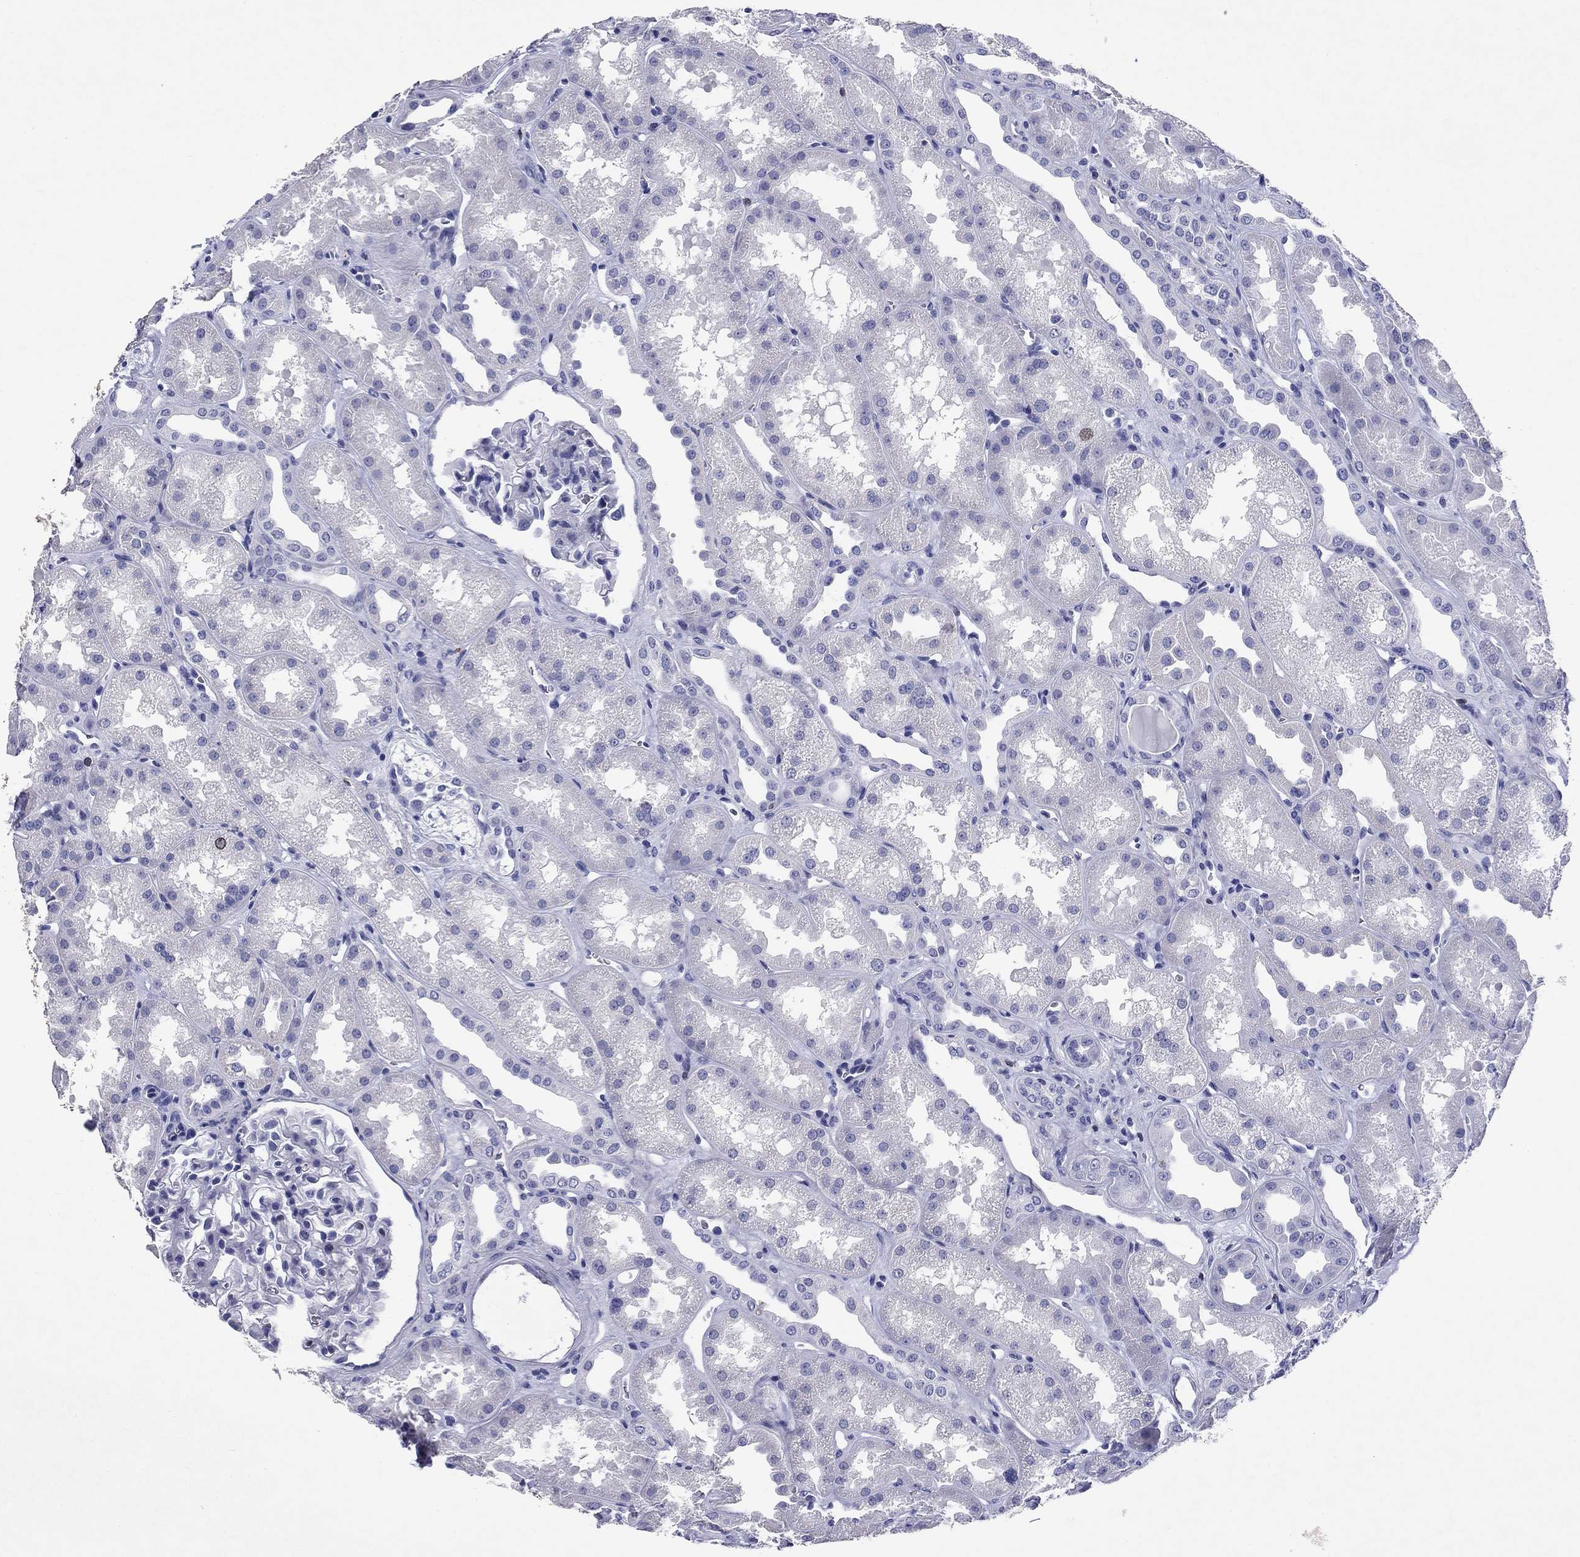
{"staining": {"intensity": "negative", "quantity": "none", "location": "none"}, "tissue": "kidney", "cell_type": "Cells in glomeruli", "image_type": "normal", "snomed": [{"axis": "morphology", "description": "Normal tissue, NOS"}, {"axis": "topography", "description": "Kidney"}], "caption": "High power microscopy histopathology image of an immunohistochemistry image of normal kidney, revealing no significant positivity in cells in glomeruli.", "gene": "GZMK", "patient": {"sex": "male", "age": 61}}